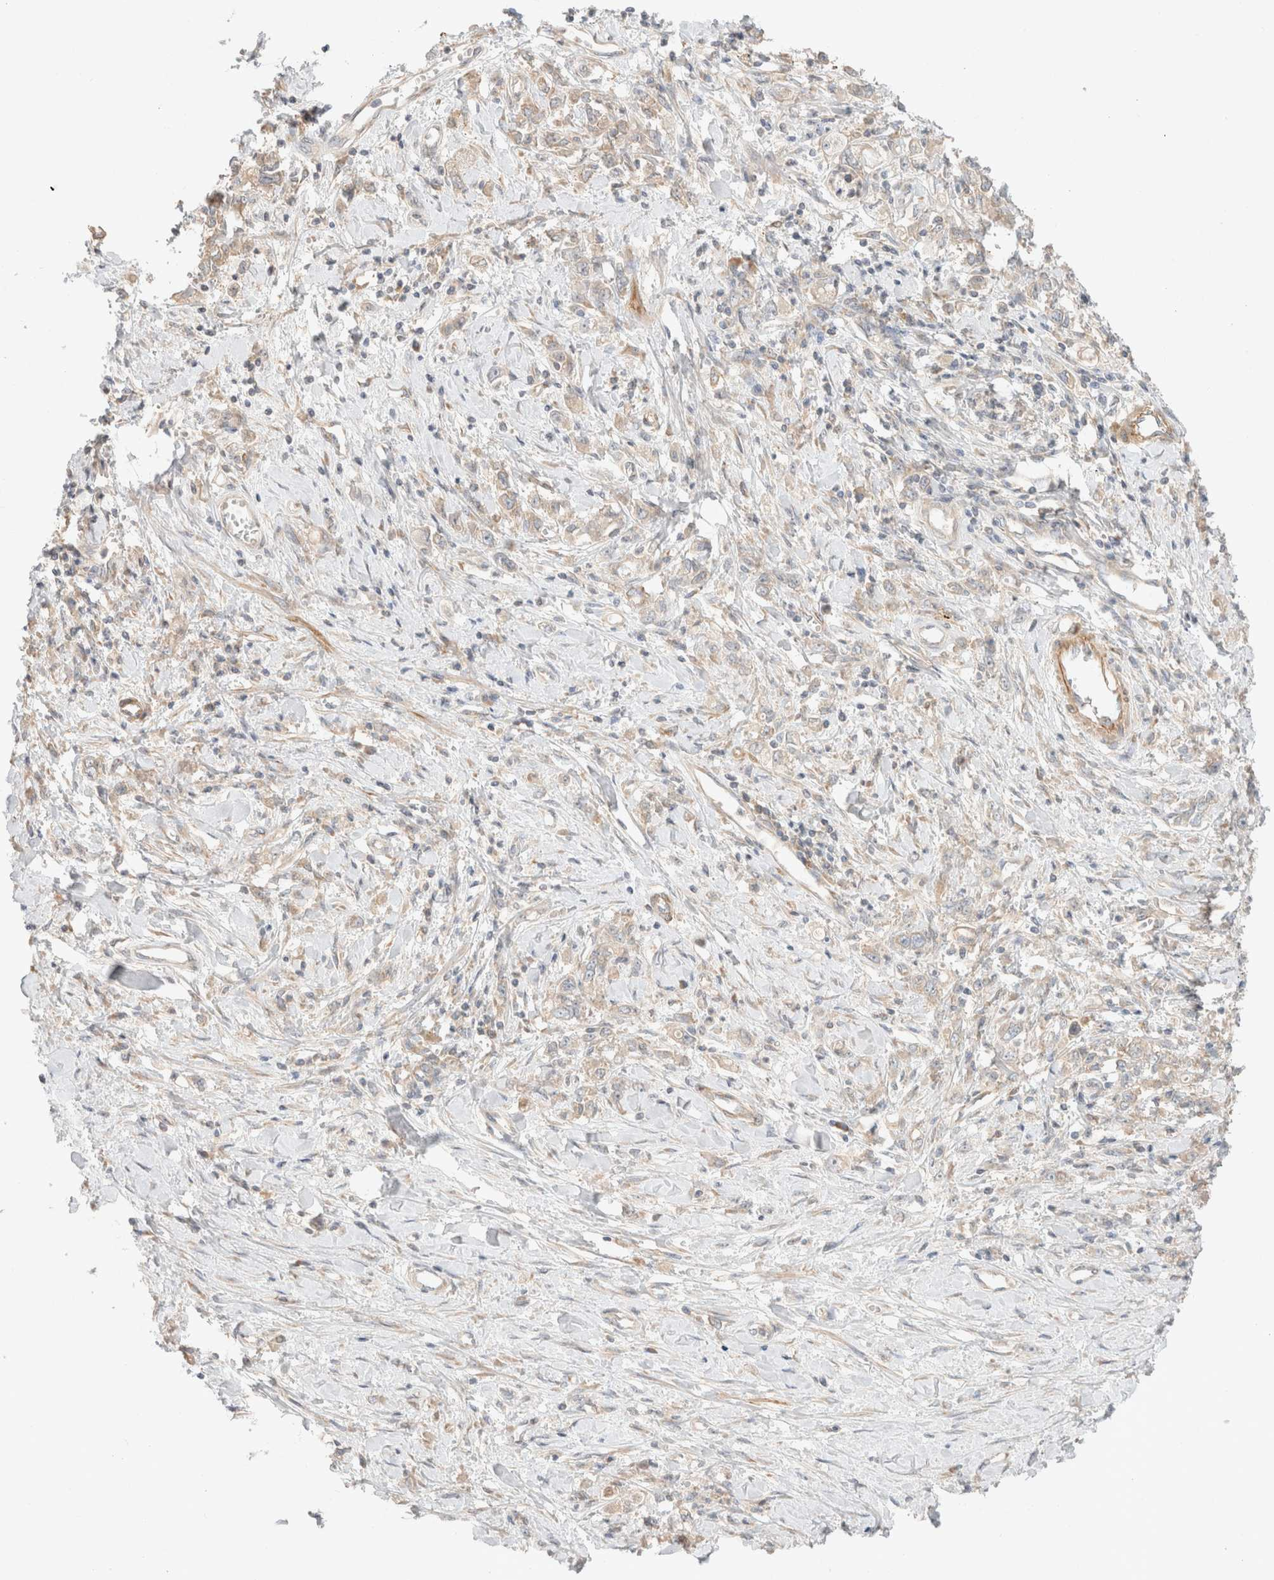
{"staining": {"intensity": "weak", "quantity": ">75%", "location": "cytoplasmic/membranous"}, "tissue": "stomach cancer", "cell_type": "Tumor cells", "image_type": "cancer", "snomed": [{"axis": "morphology", "description": "Adenocarcinoma, NOS"}, {"axis": "topography", "description": "Stomach"}], "caption": "Stomach cancer stained with DAB immunohistochemistry (IHC) exhibits low levels of weak cytoplasmic/membranous expression in approximately >75% of tumor cells.", "gene": "MARK3", "patient": {"sex": "female", "age": 76}}